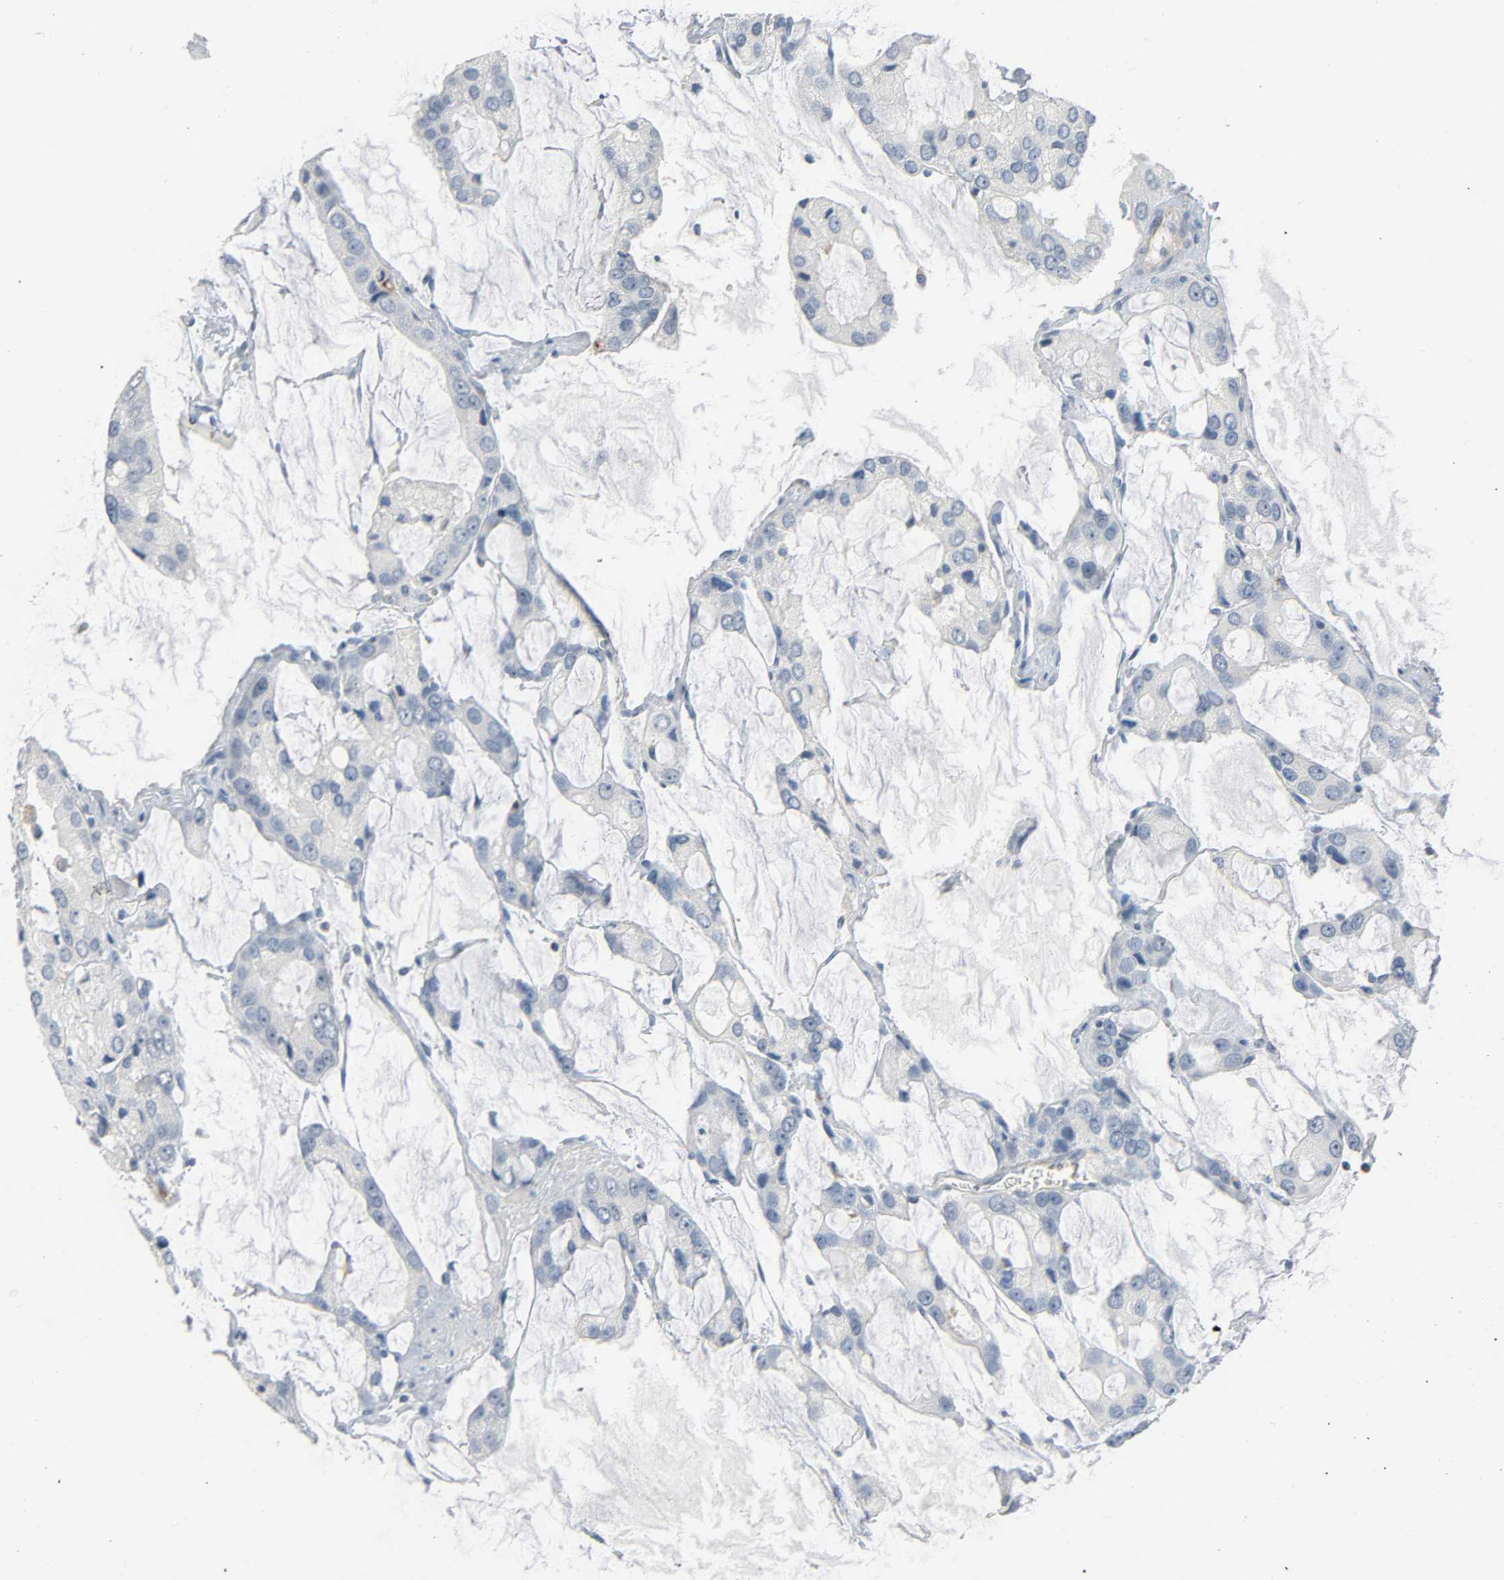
{"staining": {"intensity": "negative", "quantity": "none", "location": "none"}, "tissue": "prostate cancer", "cell_type": "Tumor cells", "image_type": "cancer", "snomed": [{"axis": "morphology", "description": "Adenocarcinoma, High grade"}, {"axis": "topography", "description": "Prostate"}], "caption": "Tumor cells are negative for protein expression in human prostate cancer (adenocarcinoma (high-grade)). (Immunohistochemistry (ihc), brightfield microscopy, high magnification).", "gene": "CD4", "patient": {"sex": "male", "age": 67}}